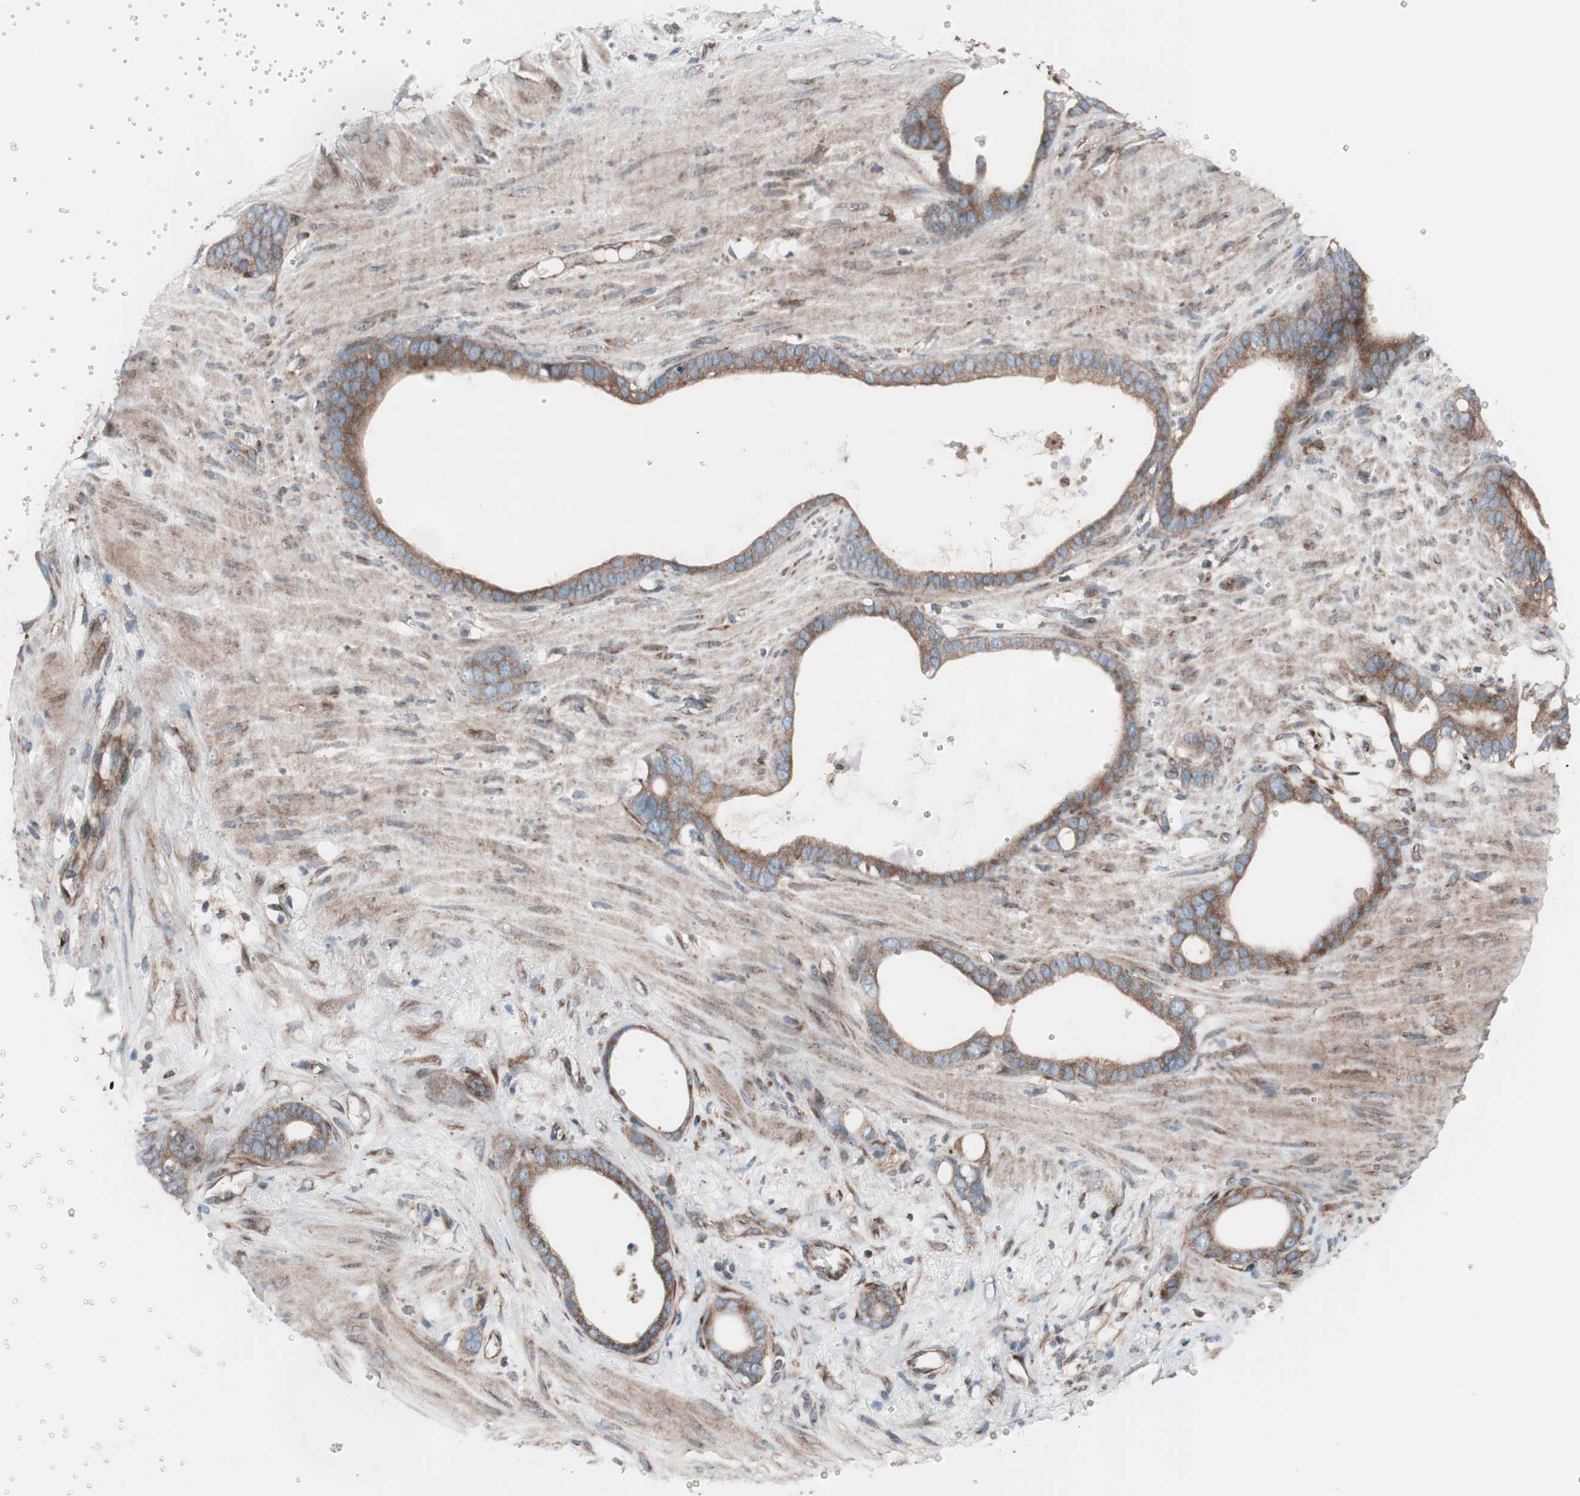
{"staining": {"intensity": "moderate", "quantity": ">75%", "location": "cytoplasmic/membranous"}, "tissue": "stomach cancer", "cell_type": "Tumor cells", "image_type": "cancer", "snomed": [{"axis": "morphology", "description": "Adenocarcinoma, NOS"}, {"axis": "topography", "description": "Stomach"}], "caption": "Immunohistochemistry (IHC) (DAB (3,3'-diaminobenzidine)) staining of stomach cancer (adenocarcinoma) reveals moderate cytoplasmic/membranous protein positivity in approximately >75% of tumor cells.", "gene": "SEC31A", "patient": {"sex": "female", "age": 75}}